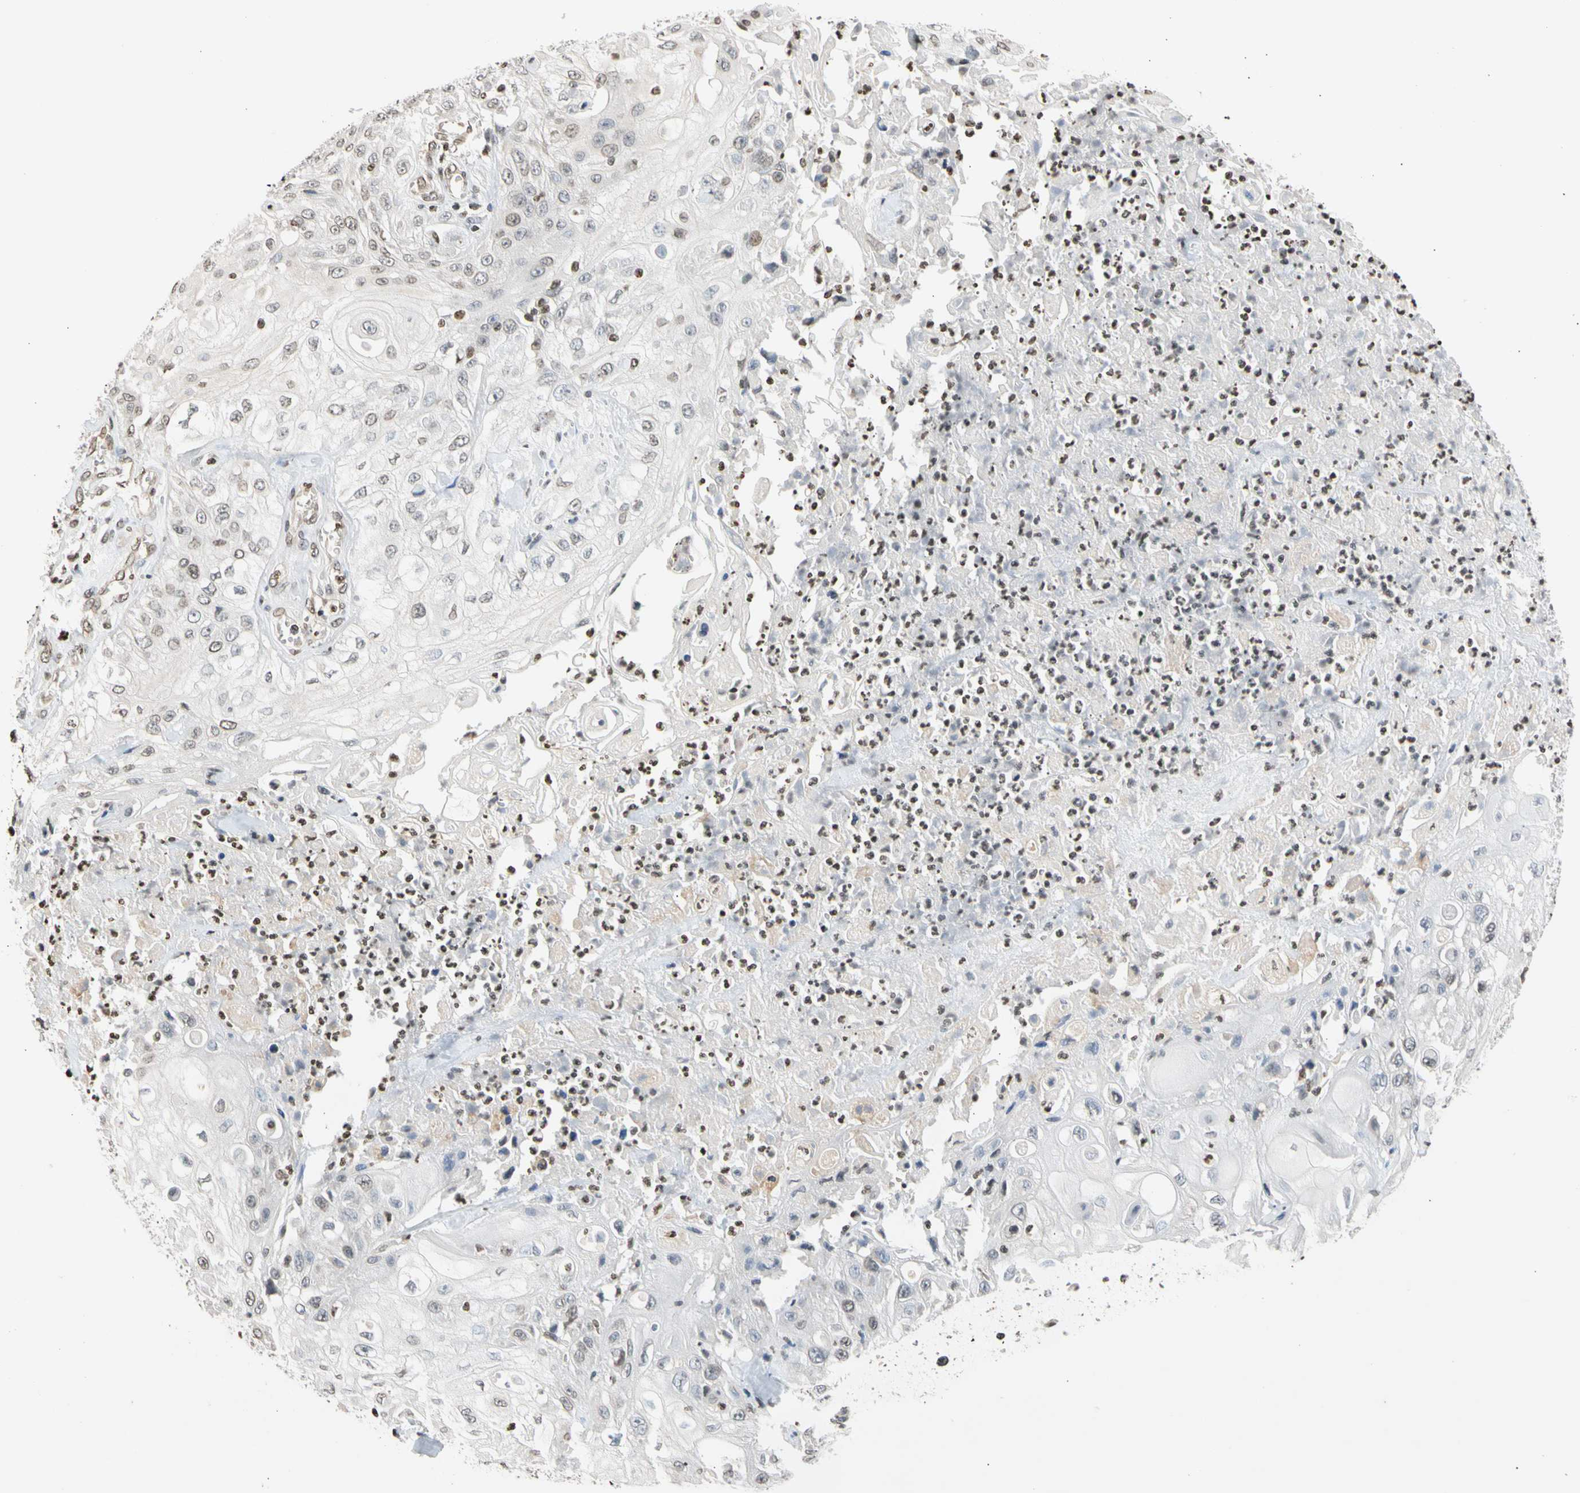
{"staining": {"intensity": "negative", "quantity": "none", "location": "none"}, "tissue": "skin cancer", "cell_type": "Tumor cells", "image_type": "cancer", "snomed": [{"axis": "morphology", "description": "Squamous cell carcinoma, NOS"}, {"axis": "morphology", "description": "Squamous cell carcinoma, metastatic, NOS"}, {"axis": "topography", "description": "Skin"}, {"axis": "topography", "description": "Lymph node"}], "caption": "Immunohistochemistry (IHC) image of human skin cancer stained for a protein (brown), which displays no staining in tumor cells.", "gene": "GPX4", "patient": {"sex": "male", "age": 75}}